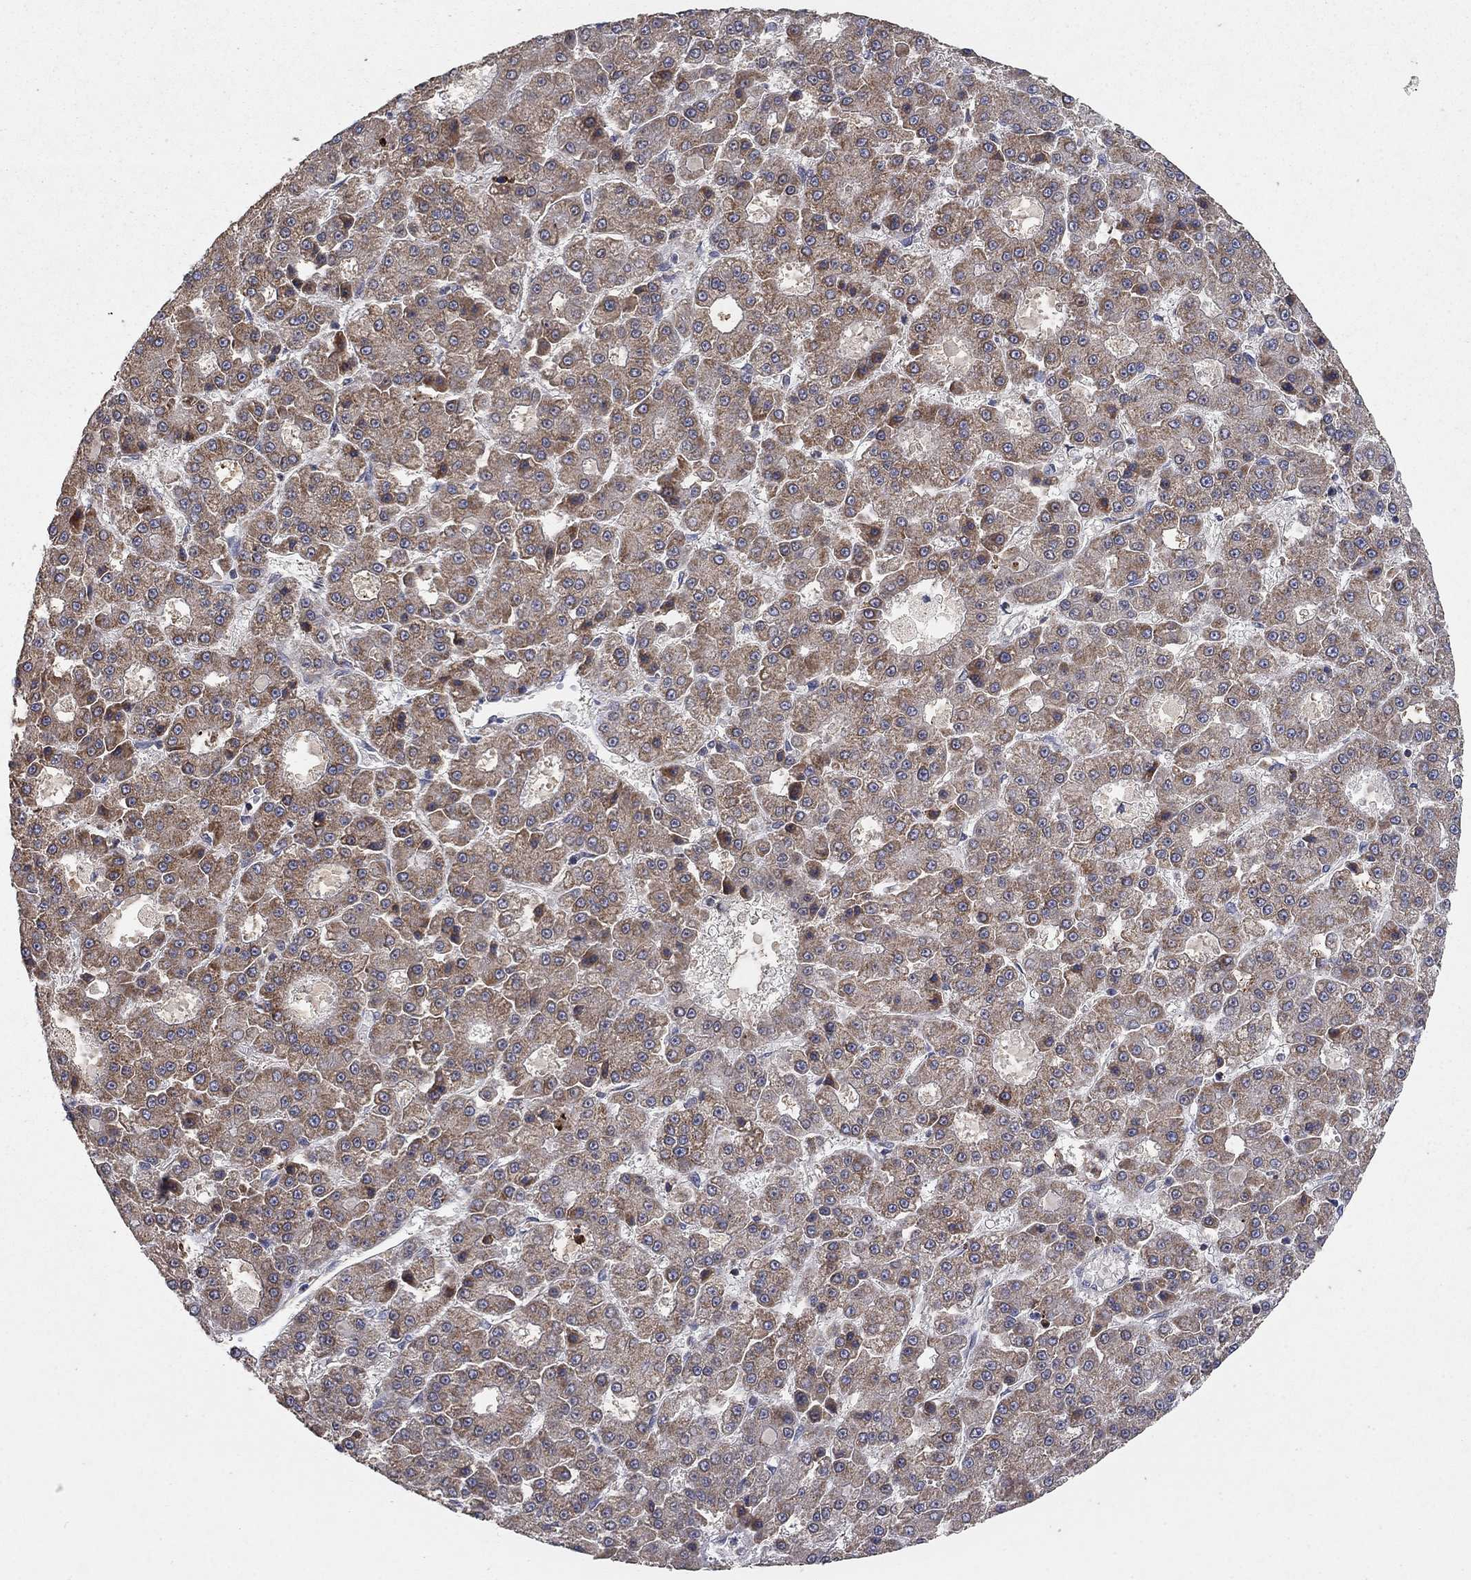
{"staining": {"intensity": "moderate", "quantity": "25%-75%", "location": "cytoplasmic/membranous"}, "tissue": "liver cancer", "cell_type": "Tumor cells", "image_type": "cancer", "snomed": [{"axis": "morphology", "description": "Carcinoma, Hepatocellular, NOS"}, {"axis": "topography", "description": "Liver"}], "caption": "Human liver hepatocellular carcinoma stained with a brown dye demonstrates moderate cytoplasmic/membranous positive positivity in about 25%-75% of tumor cells.", "gene": "GPSM1", "patient": {"sex": "male", "age": 70}}